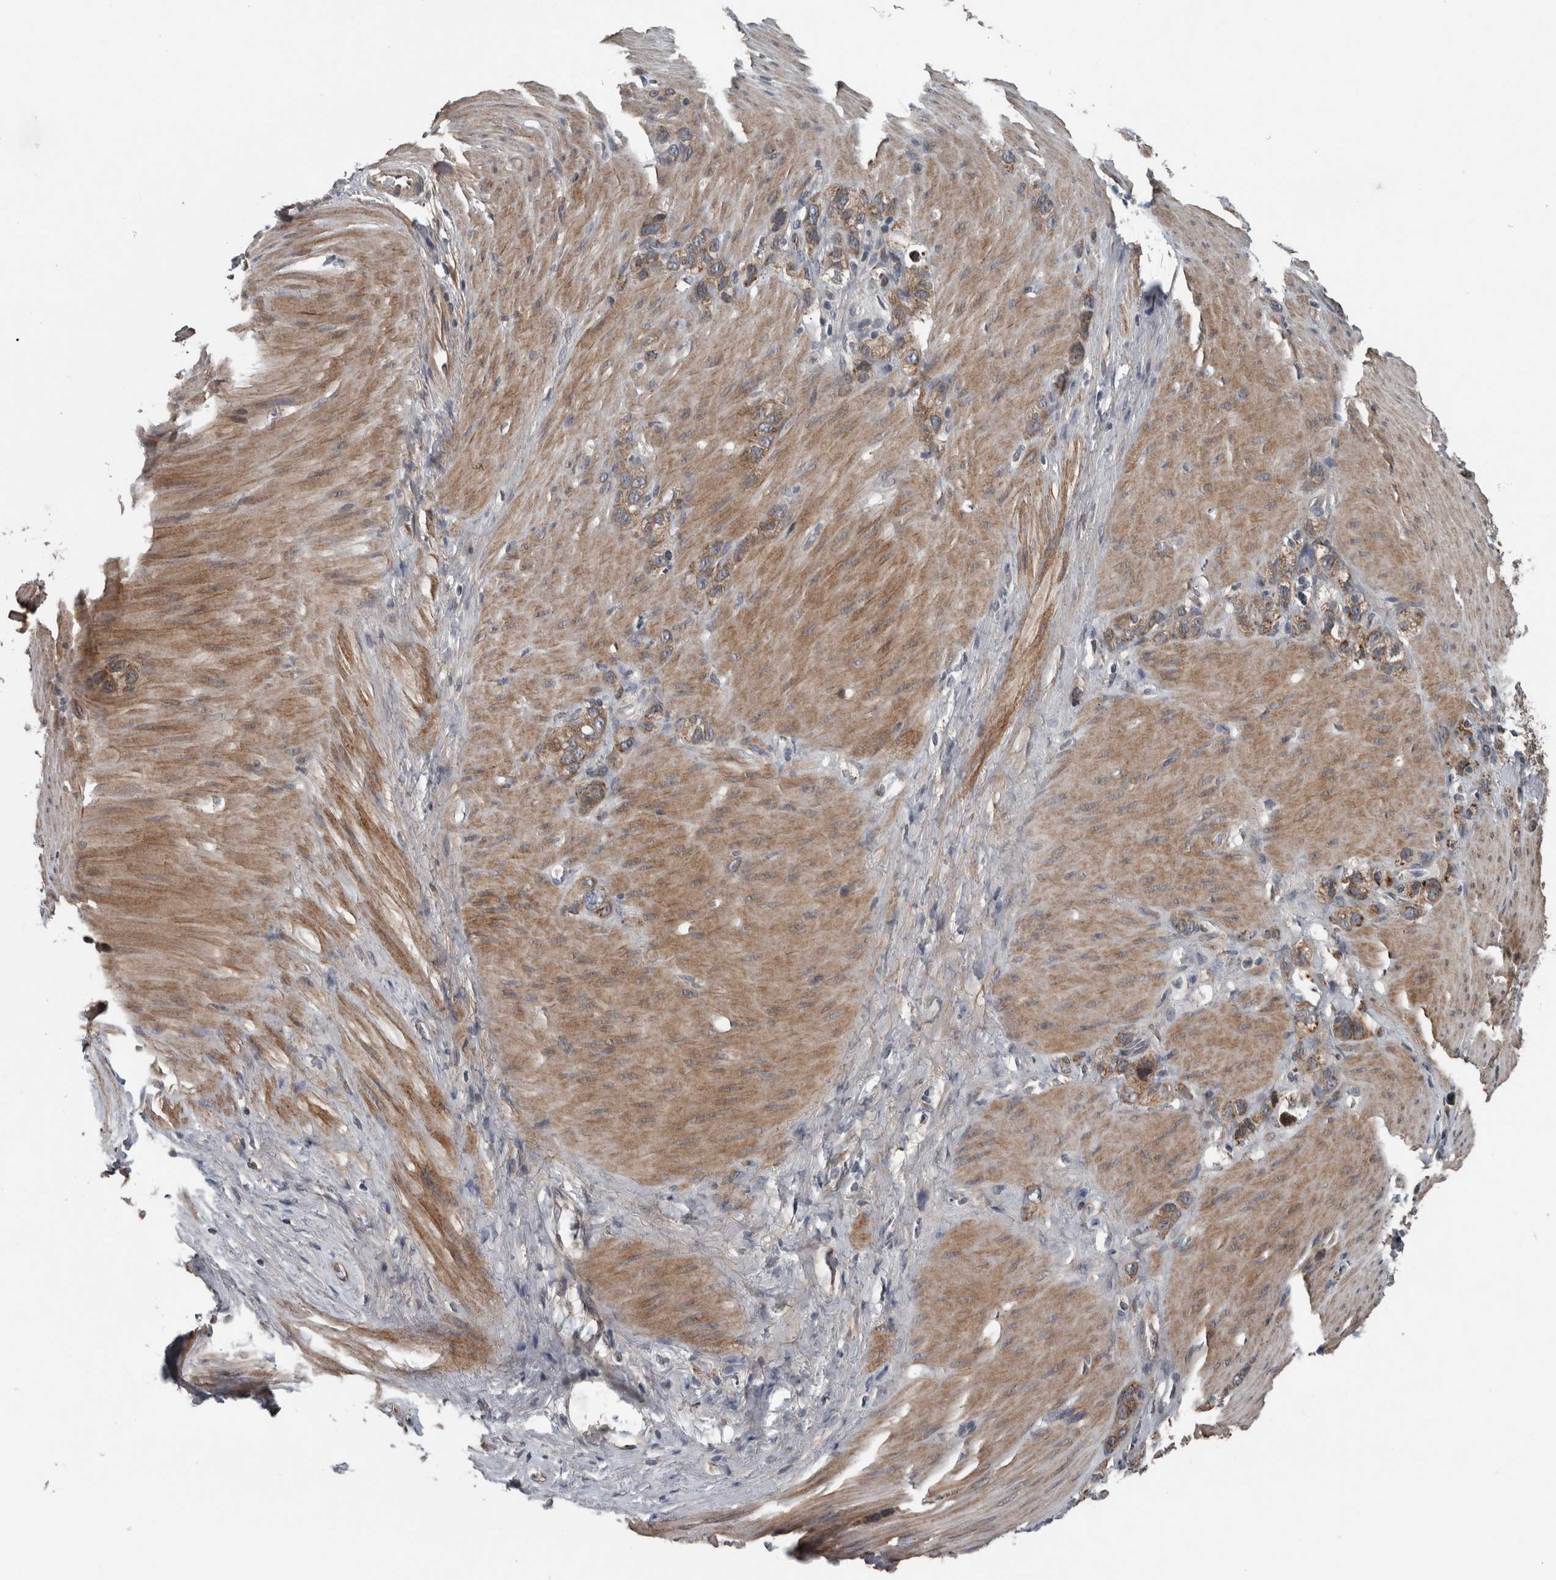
{"staining": {"intensity": "moderate", "quantity": ">75%", "location": "cytoplasmic/membranous"}, "tissue": "stomach cancer", "cell_type": "Tumor cells", "image_type": "cancer", "snomed": [{"axis": "morphology", "description": "Normal tissue, NOS"}, {"axis": "morphology", "description": "Adenocarcinoma, NOS"}, {"axis": "morphology", "description": "Adenocarcinoma, High grade"}, {"axis": "topography", "description": "Stomach, upper"}, {"axis": "topography", "description": "Stomach"}], "caption": "Stomach cancer (adenocarcinoma) was stained to show a protein in brown. There is medium levels of moderate cytoplasmic/membranous positivity in approximately >75% of tumor cells.", "gene": "ZNF345", "patient": {"sex": "female", "age": 65}}